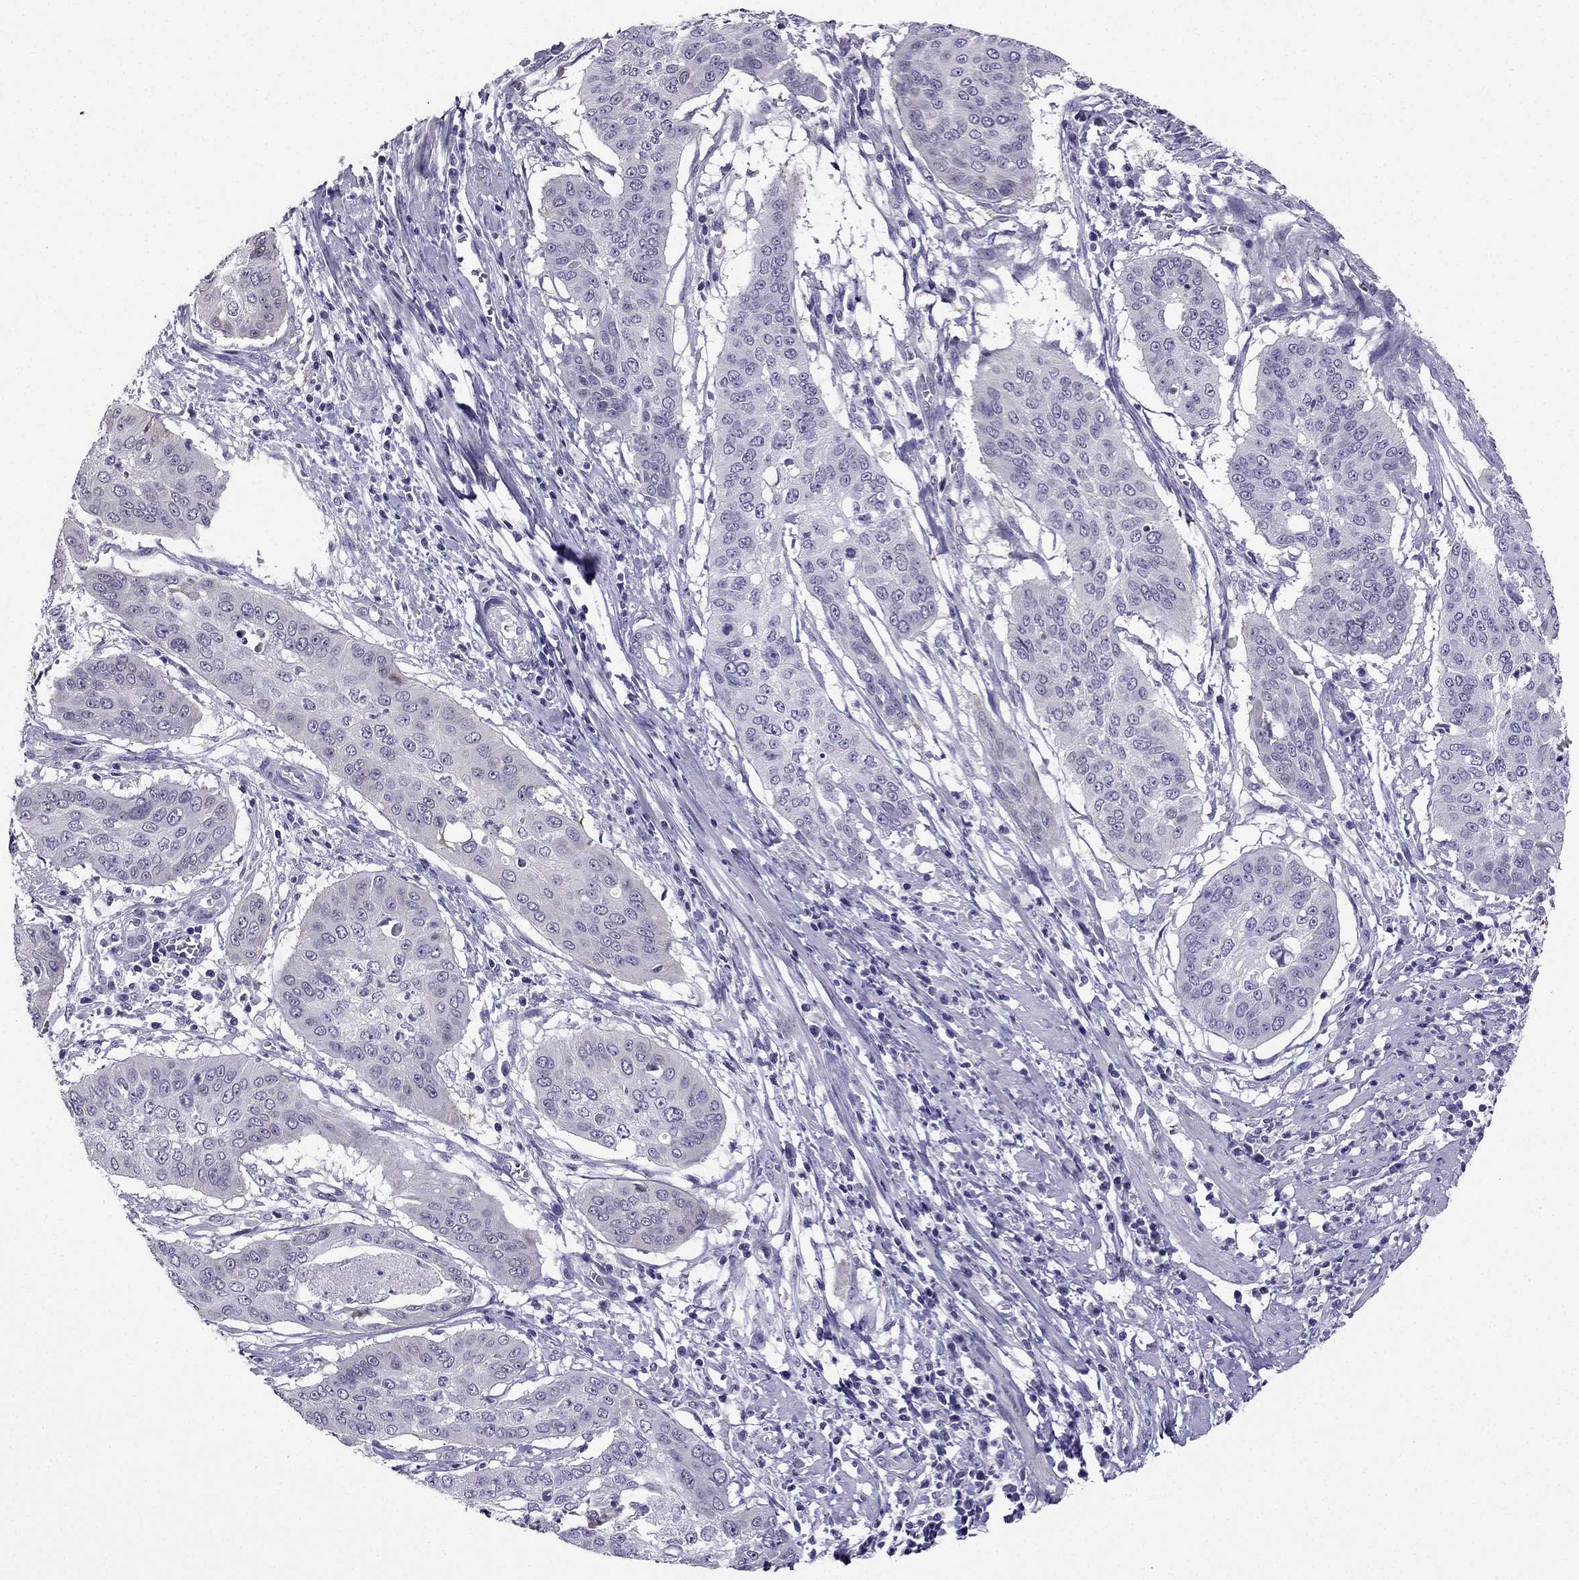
{"staining": {"intensity": "negative", "quantity": "none", "location": "none"}, "tissue": "cervical cancer", "cell_type": "Tumor cells", "image_type": "cancer", "snomed": [{"axis": "morphology", "description": "Squamous cell carcinoma, NOS"}, {"axis": "topography", "description": "Cervix"}], "caption": "This is an immunohistochemistry micrograph of human cervical cancer. There is no staining in tumor cells.", "gene": "KCNJ10", "patient": {"sex": "female", "age": 39}}